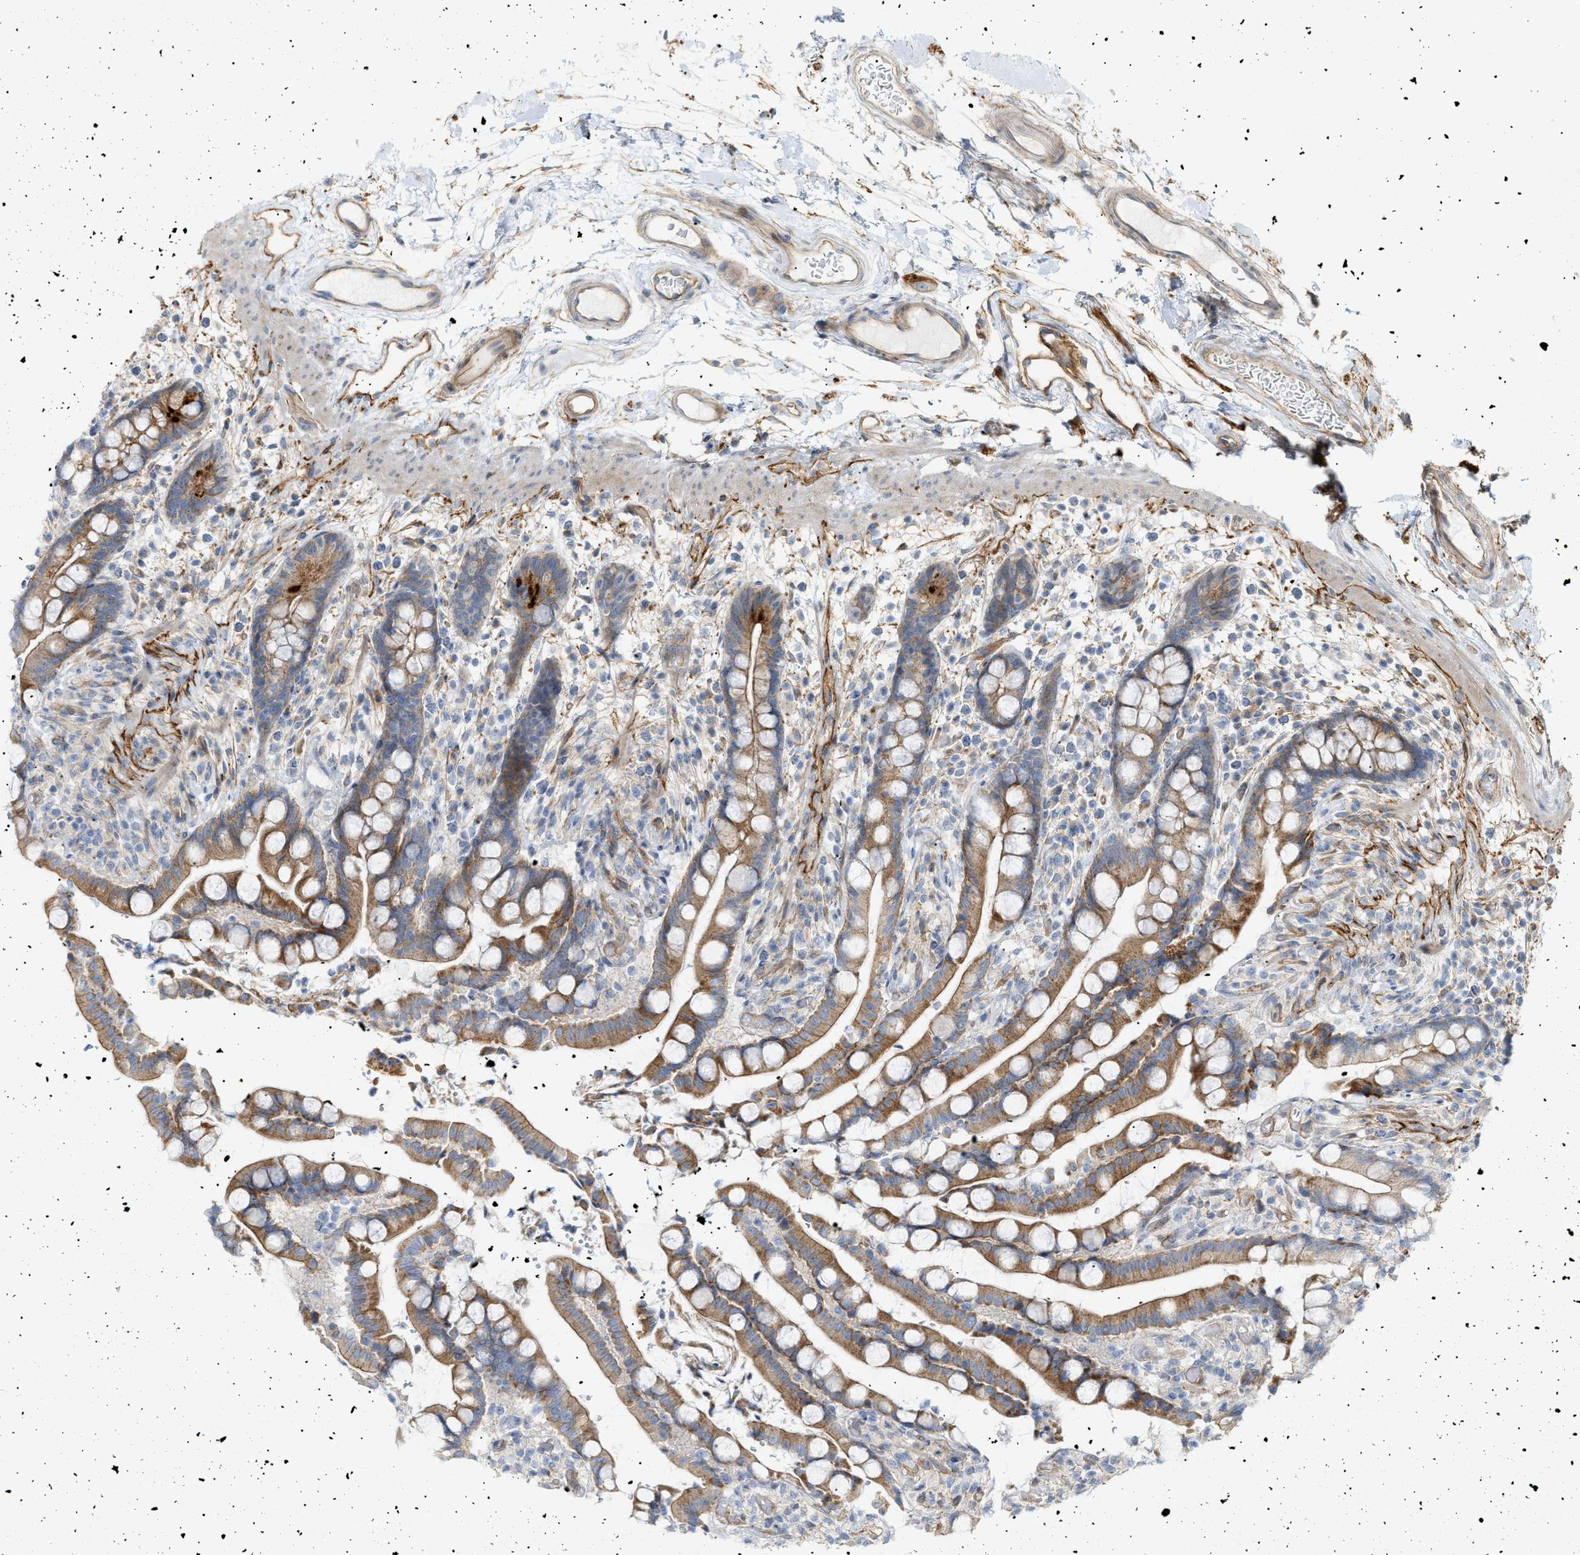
{"staining": {"intensity": "weak", "quantity": ">75%", "location": "cytoplasmic/membranous"}, "tissue": "colon", "cell_type": "Endothelial cells", "image_type": "normal", "snomed": [{"axis": "morphology", "description": "Normal tissue, NOS"}, {"axis": "topography", "description": "Colon"}], "caption": "Immunohistochemistry (IHC) (DAB (3,3'-diaminobenzidine)) staining of benign human colon displays weak cytoplasmic/membranous protein staining in about >75% of endothelial cells.", "gene": "ZFHX2", "patient": {"sex": "male", "age": 73}}